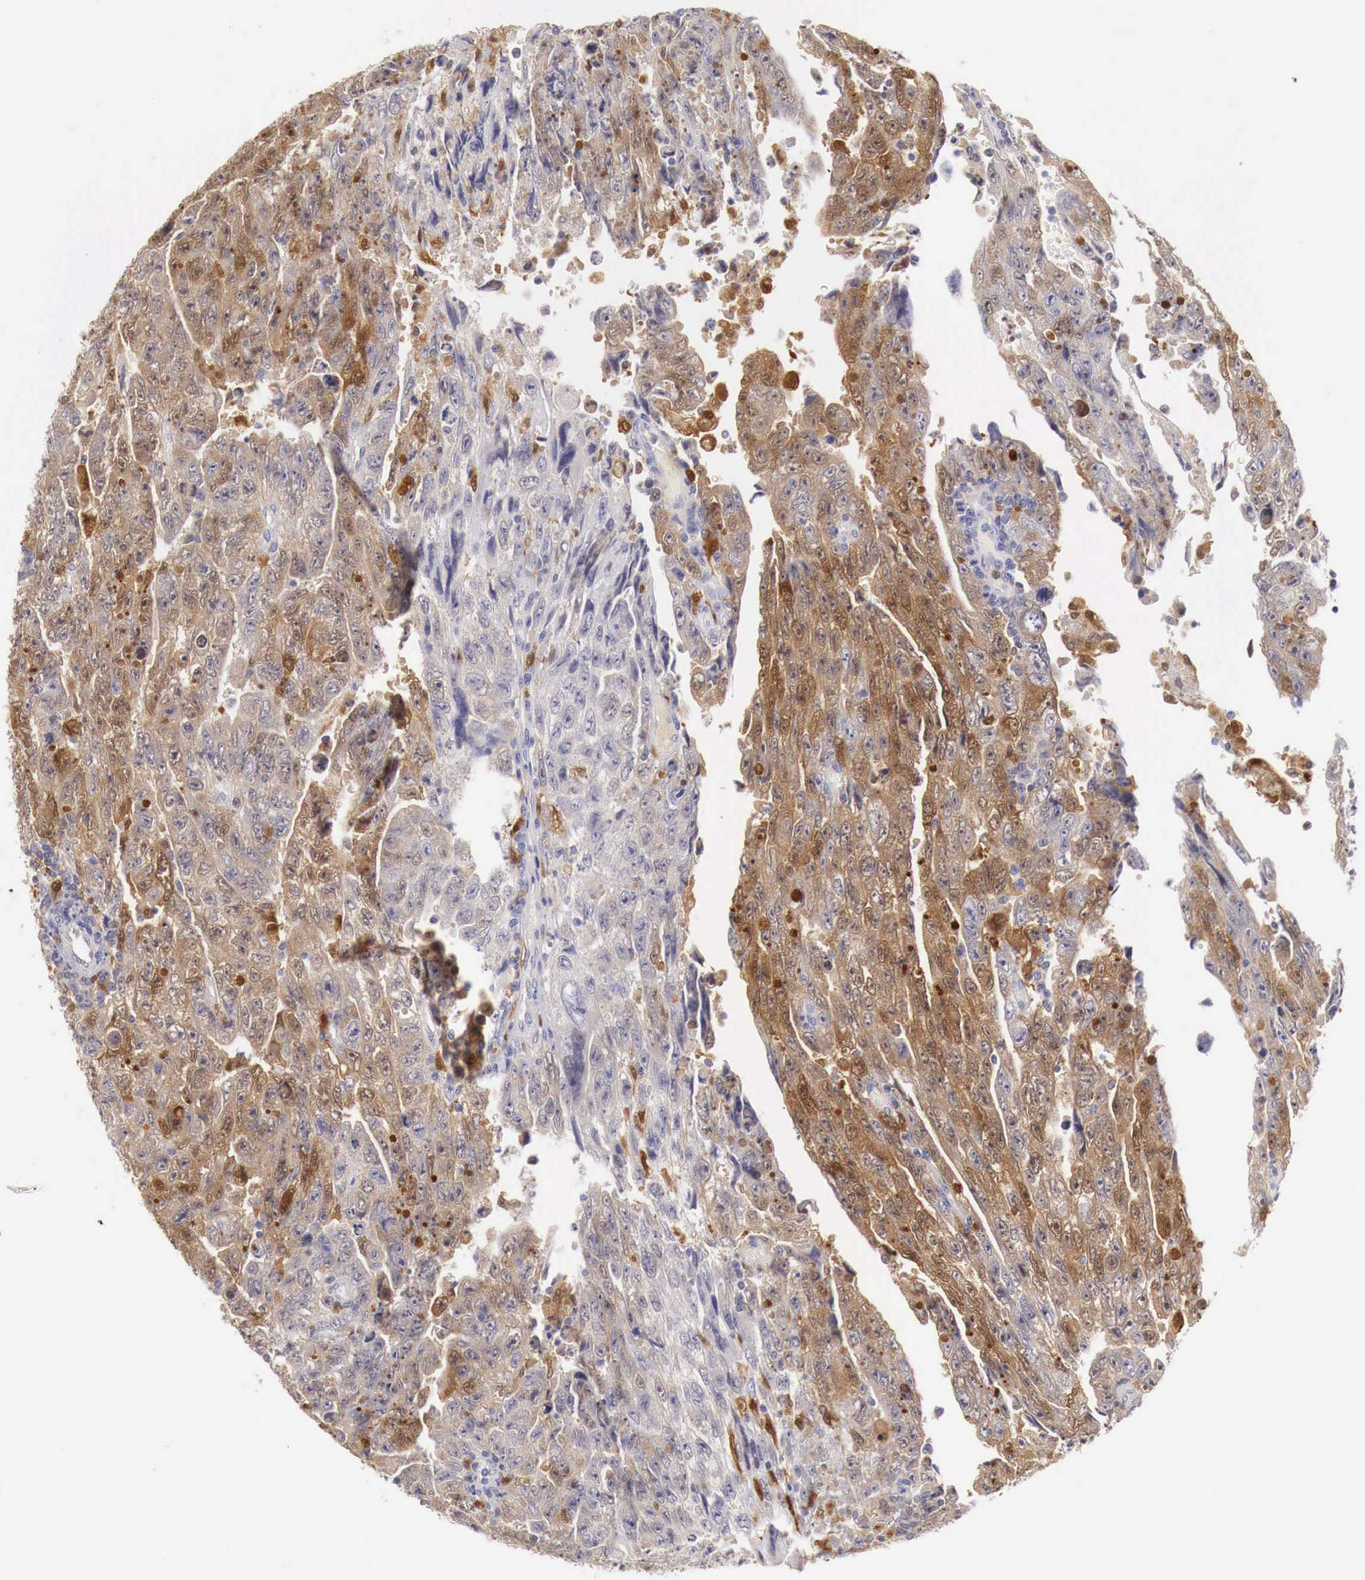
{"staining": {"intensity": "moderate", "quantity": "25%-75%", "location": "cytoplasmic/membranous"}, "tissue": "testis cancer", "cell_type": "Tumor cells", "image_type": "cancer", "snomed": [{"axis": "morphology", "description": "Carcinoma, Embryonal, NOS"}, {"axis": "topography", "description": "Testis"}], "caption": "Human testis cancer stained with a brown dye demonstrates moderate cytoplasmic/membranous positive positivity in approximately 25%-75% of tumor cells.", "gene": "RENBP", "patient": {"sex": "male", "age": 28}}